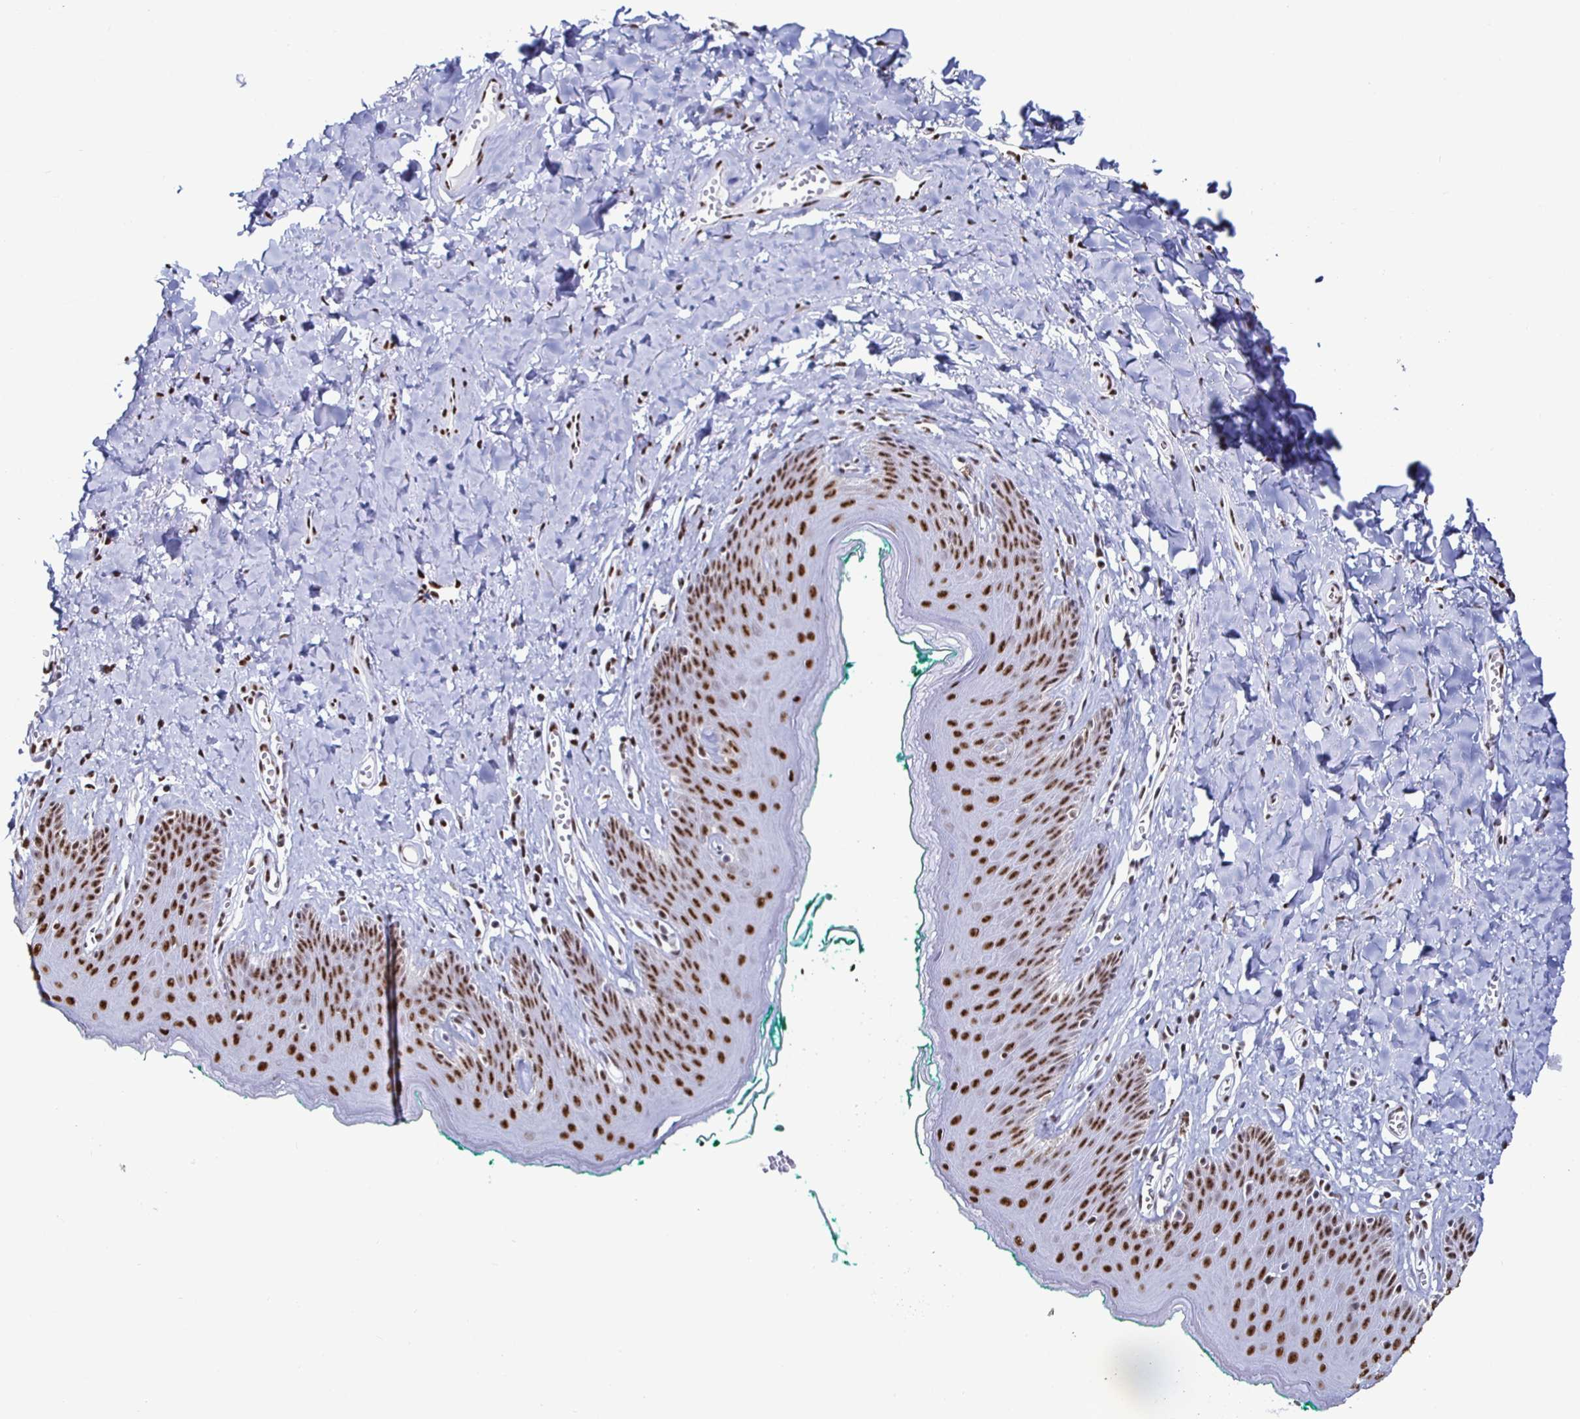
{"staining": {"intensity": "strong", "quantity": ">75%", "location": "nuclear"}, "tissue": "skin", "cell_type": "Epidermal cells", "image_type": "normal", "snomed": [{"axis": "morphology", "description": "Normal tissue, NOS"}, {"axis": "topography", "description": "Vulva"}, {"axis": "topography", "description": "Peripheral nerve tissue"}], "caption": "IHC photomicrograph of benign human skin stained for a protein (brown), which demonstrates high levels of strong nuclear positivity in approximately >75% of epidermal cells.", "gene": "DDX39B", "patient": {"sex": "female", "age": 66}}